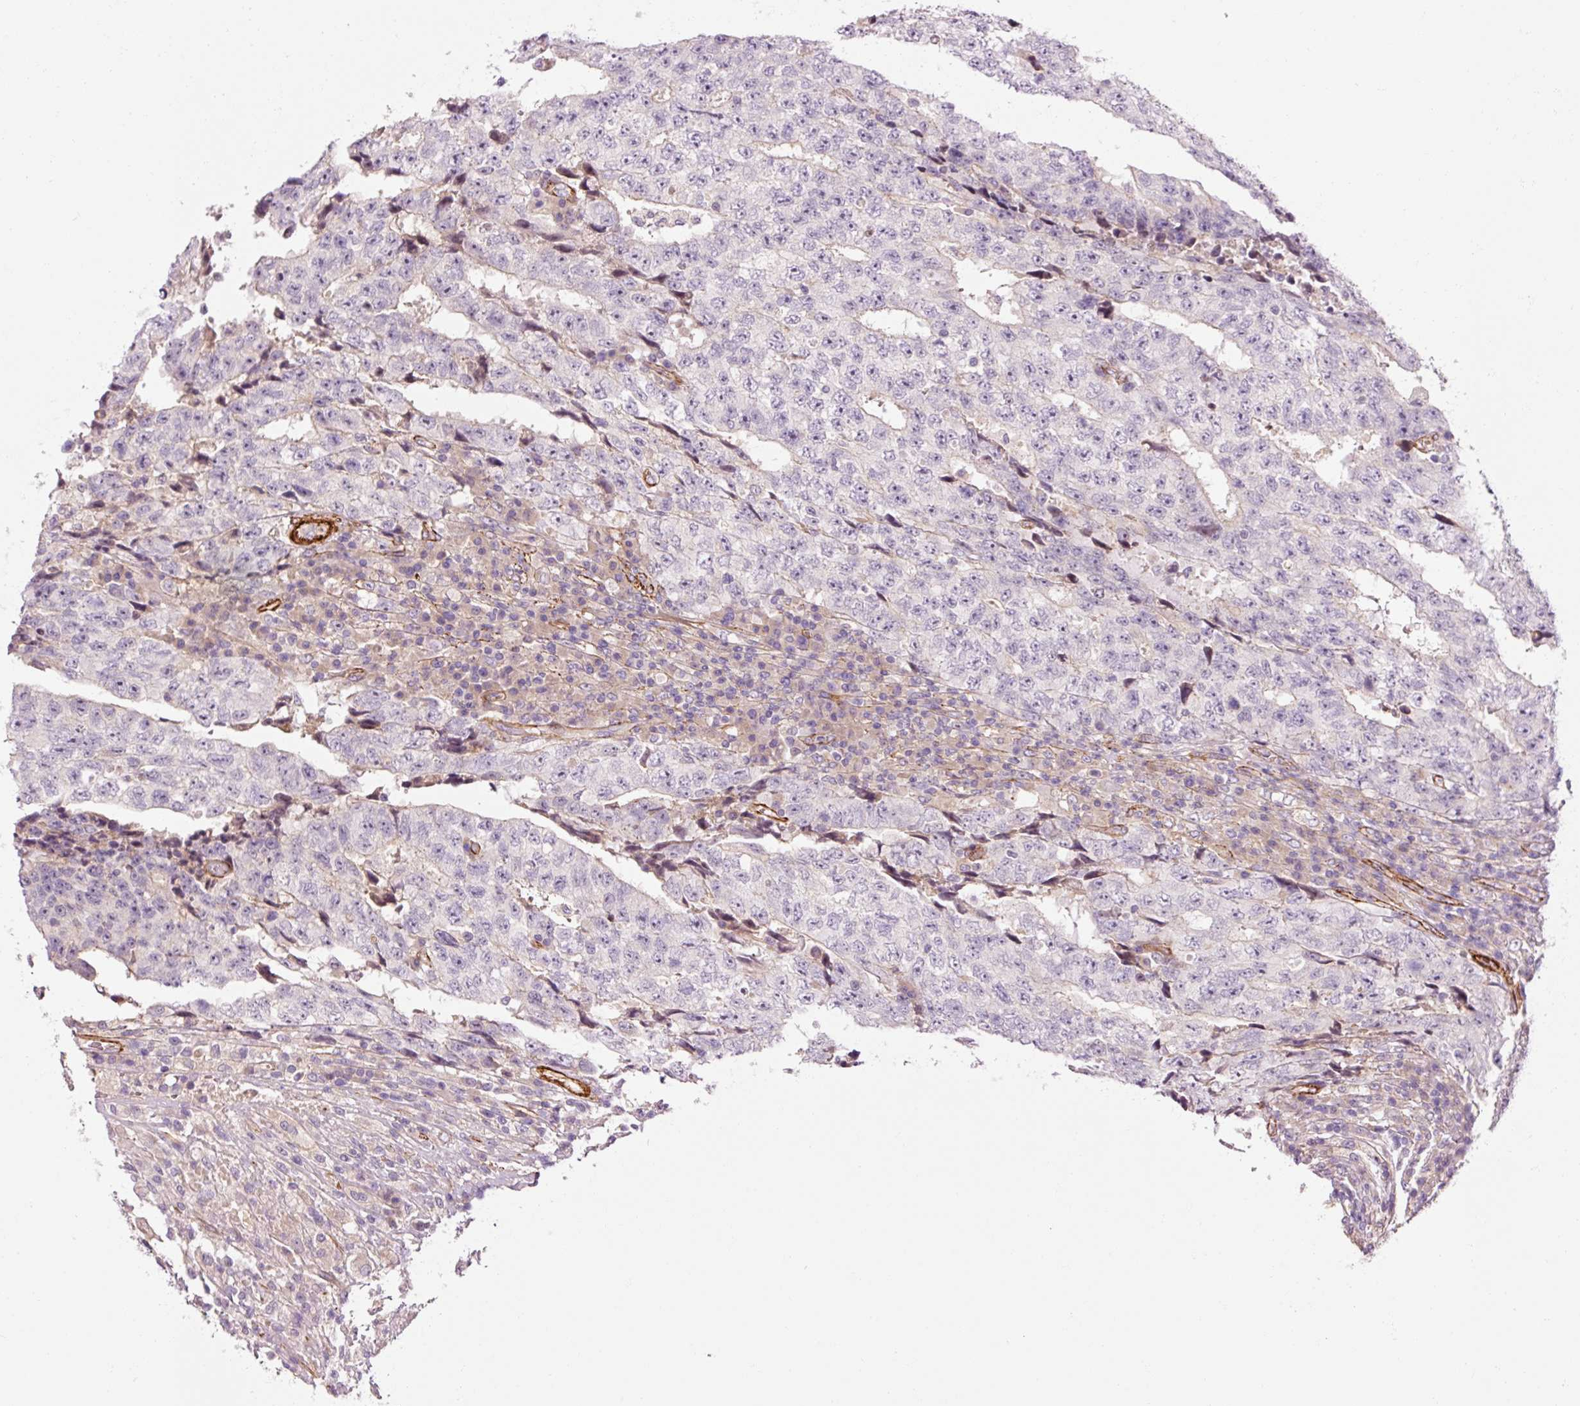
{"staining": {"intensity": "negative", "quantity": "none", "location": "none"}, "tissue": "testis cancer", "cell_type": "Tumor cells", "image_type": "cancer", "snomed": [{"axis": "morphology", "description": "Necrosis, NOS"}, {"axis": "morphology", "description": "Carcinoma, Embryonal, NOS"}, {"axis": "topography", "description": "Testis"}], "caption": "Photomicrograph shows no protein expression in tumor cells of testis cancer tissue. Brightfield microscopy of immunohistochemistry stained with DAB (brown) and hematoxylin (blue), captured at high magnification.", "gene": "ANKRD20A1", "patient": {"sex": "male", "age": 19}}